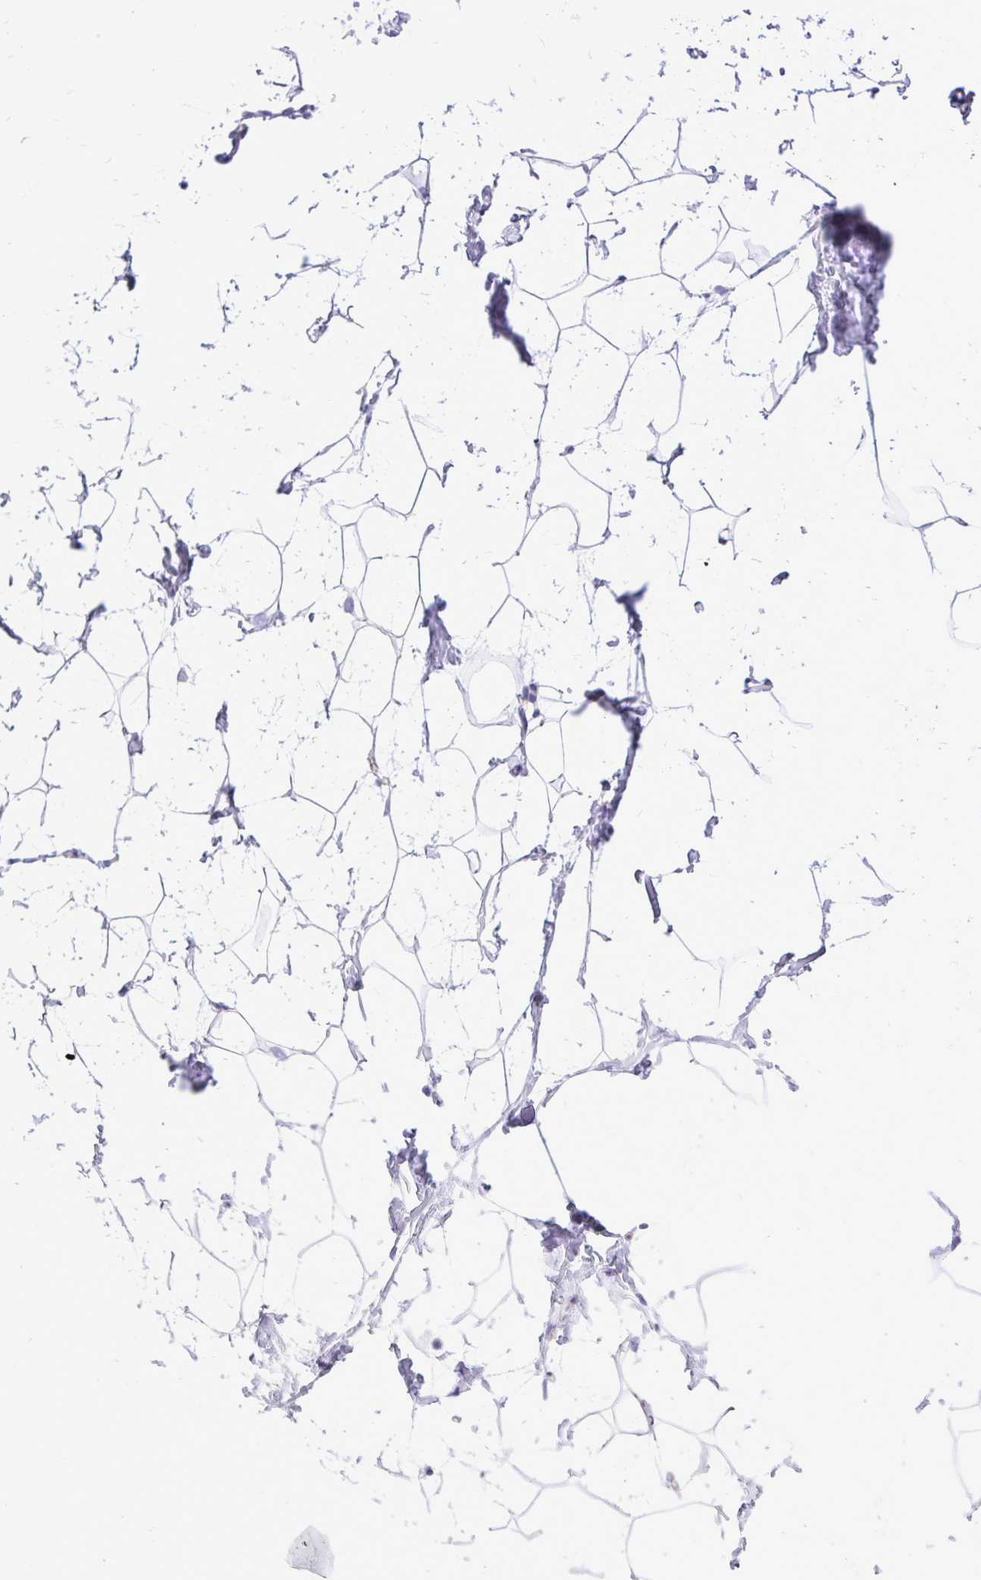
{"staining": {"intensity": "negative", "quantity": "none", "location": "none"}, "tissue": "breast", "cell_type": "Adipocytes", "image_type": "normal", "snomed": [{"axis": "morphology", "description": "Normal tissue, NOS"}, {"axis": "topography", "description": "Breast"}], "caption": "Immunohistochemical staining of benign breast displays no significant staining in adipocytes. The staining was performed using DAB (3,3'-diaminobenzidine) to visualize the protein expression in brown, while the nuclei were stained in blue with hematoxylin (Magnification: 20x).", "gene": "PELI3", "patient": {"sex": "female", "age": 32}}